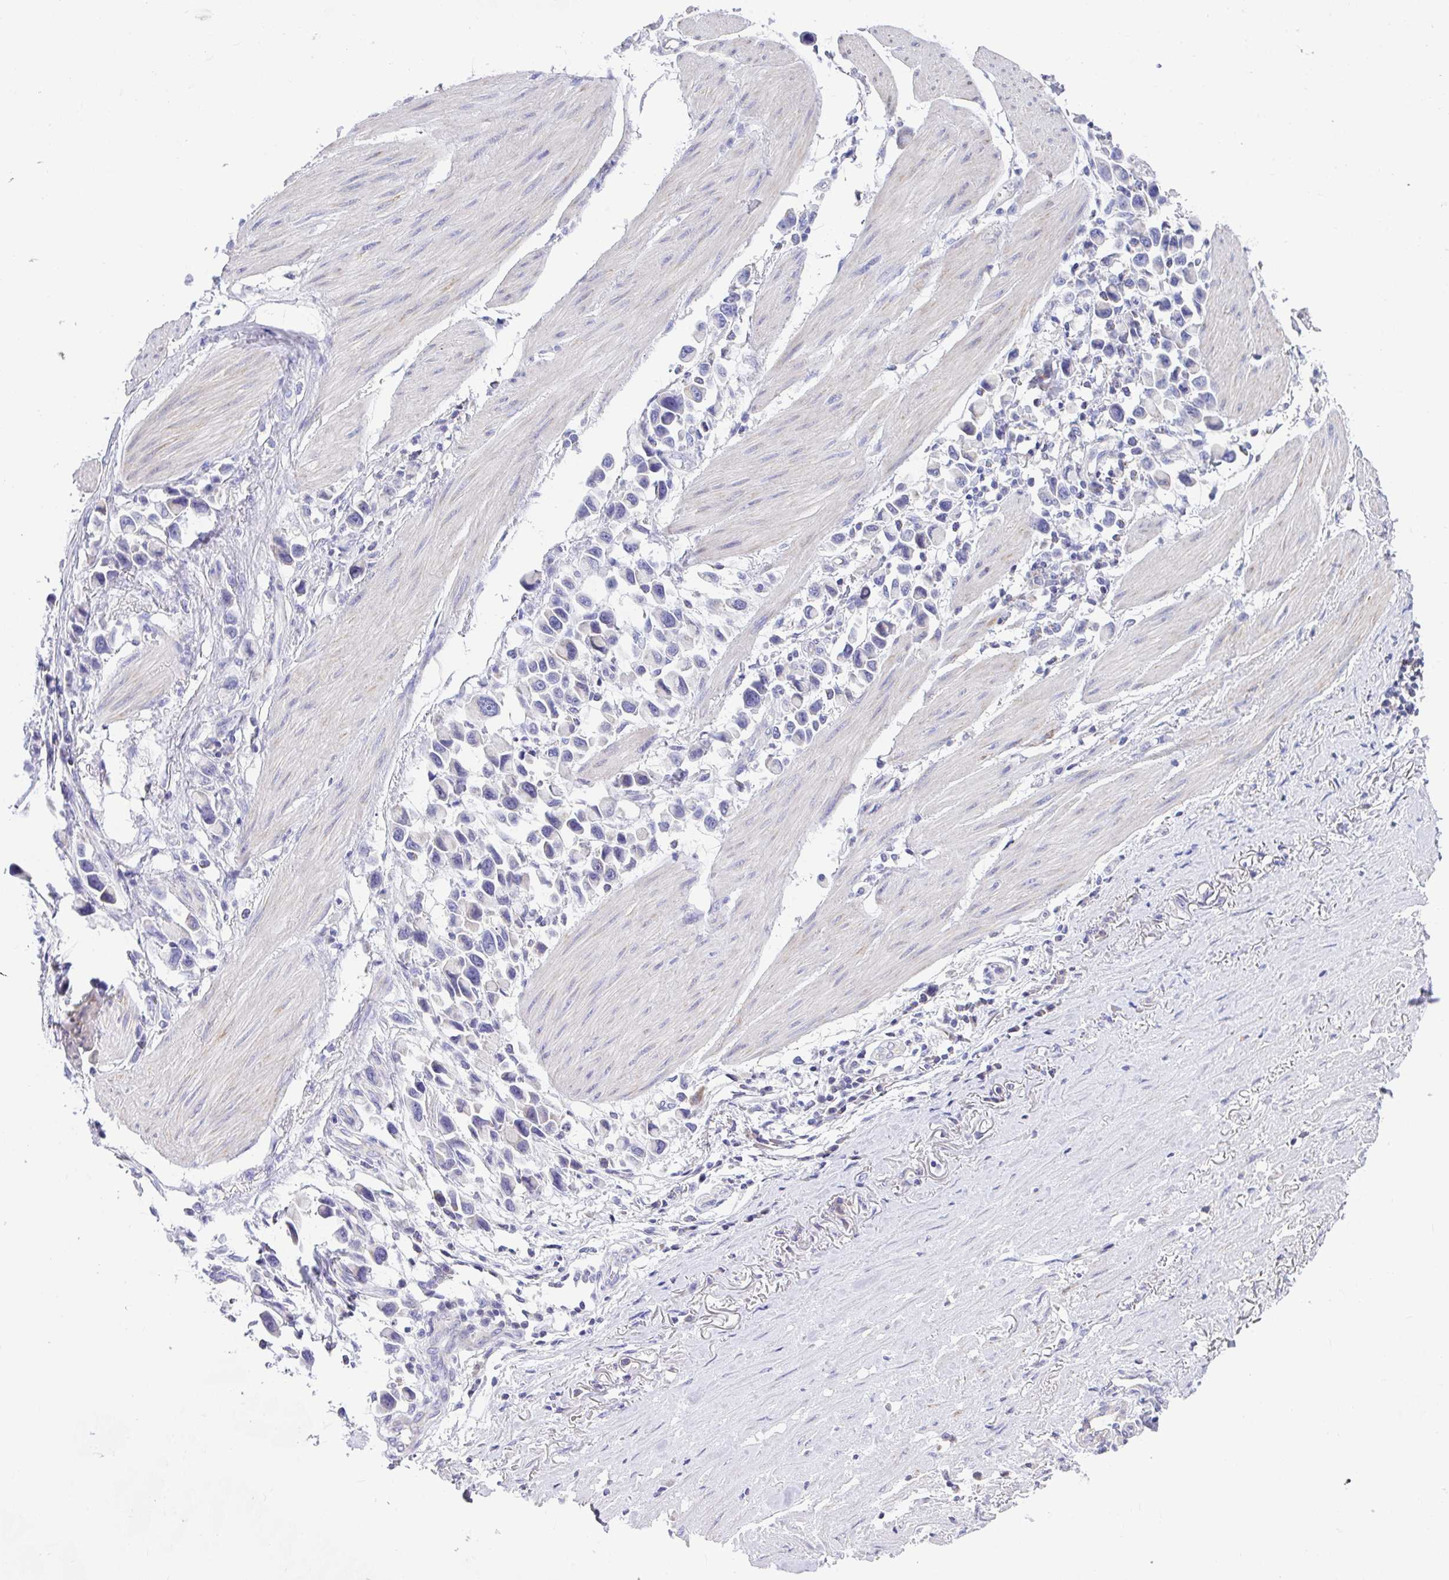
{"staining": {"intensity": "negative", "quantity": "none", "location": "none"}, "tissue": "stomach cancer", "cell_type": "Tumor cells", "image_type": "cancer", "snomed": [{"axis": "morphology", "description": "Adenocarcinoma, NOS"}, {"axis": "topography", "description": "Stomach"}], "caption": "An image of human stomach adenocarcinoma is negative for staining in tumor cells. (Stains: DAB immunohistochemistry with hematoxylin counter stain, Microscopy: brightfield microscopy at high magnification).", "gene": "COA5", "patient": {"sex": "female", "age": 81}}